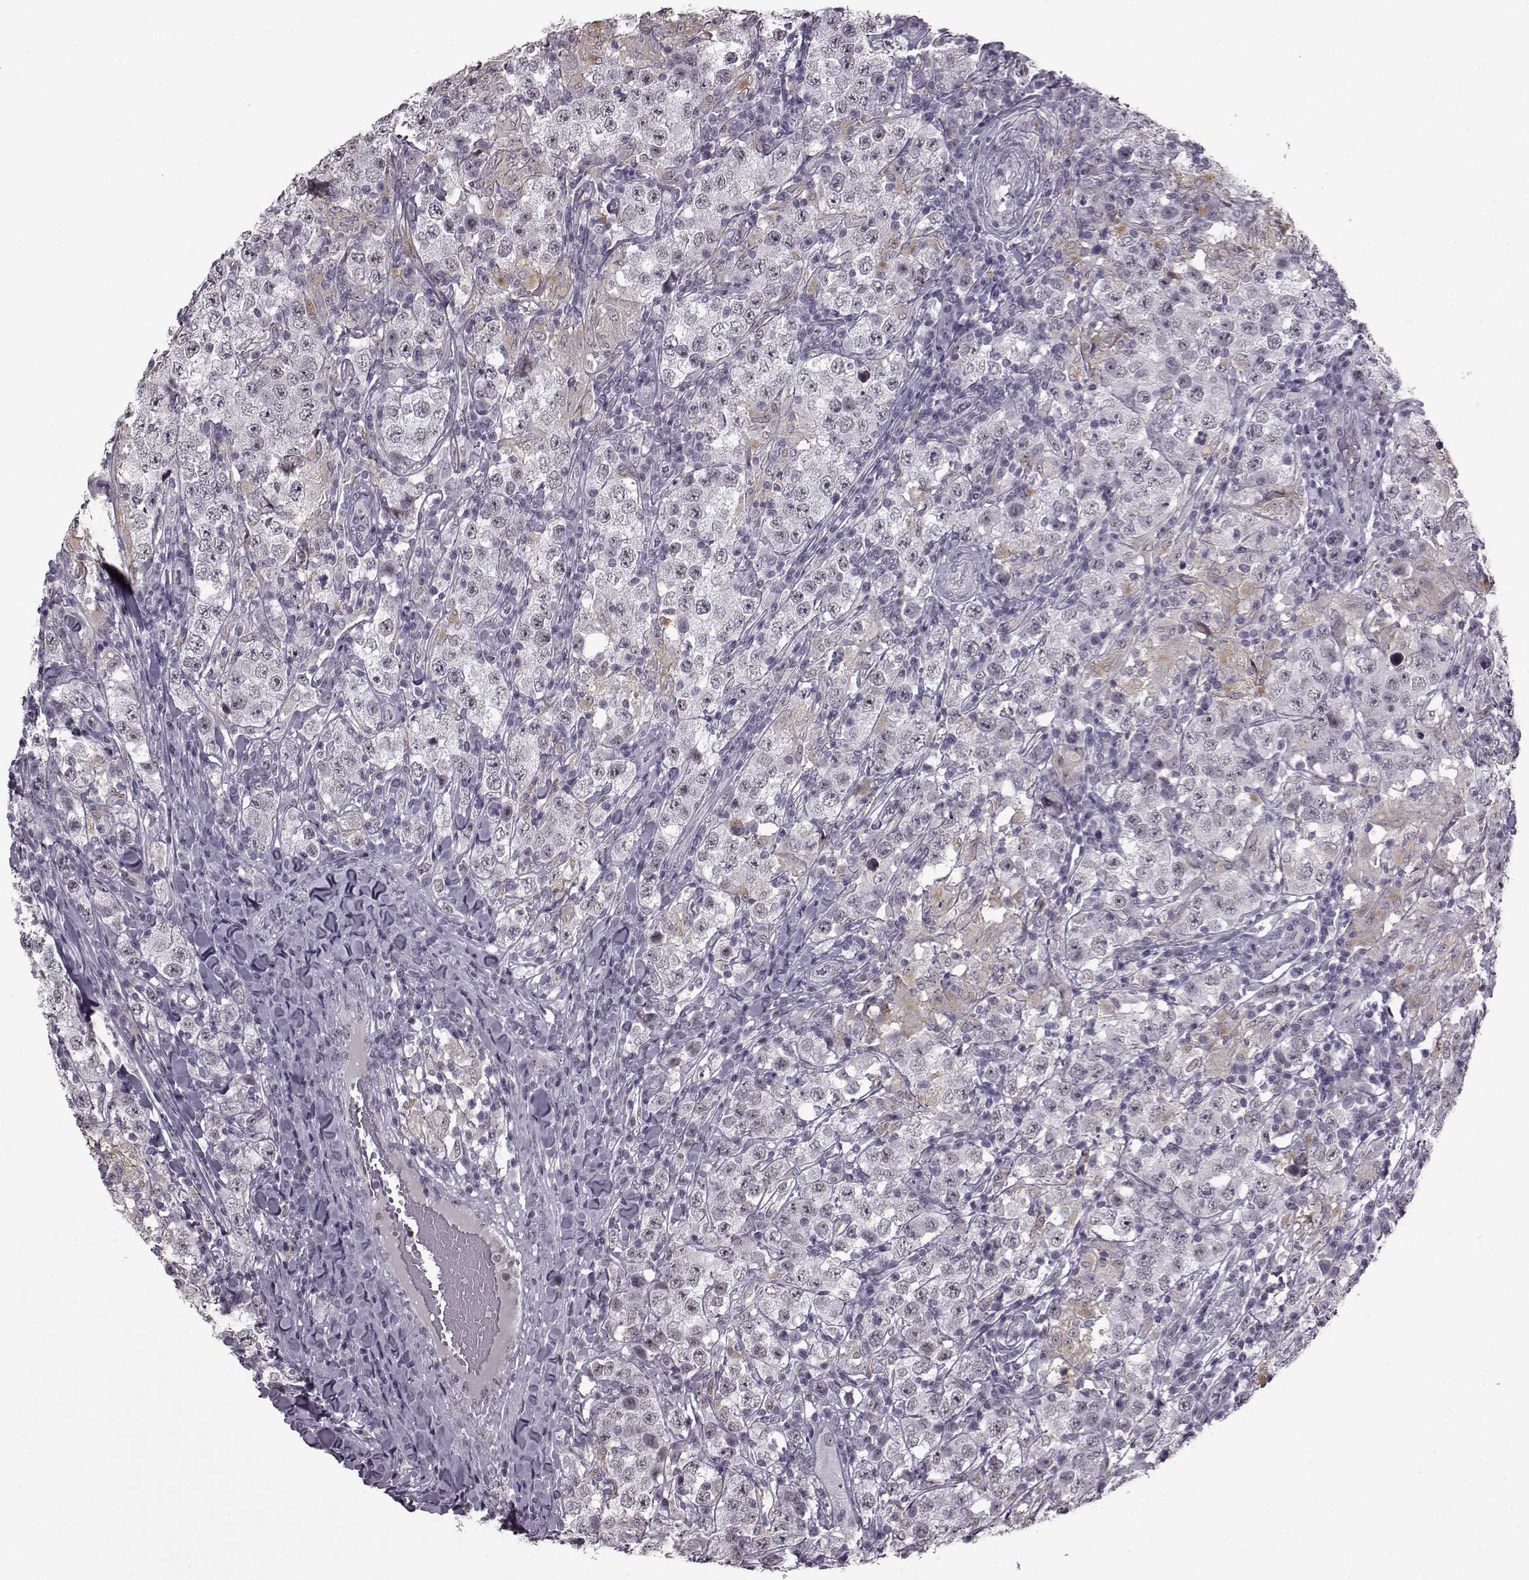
{"staining": {"intensity": "negative", "quantity": "none", "location": "none"}, "tissue": "testis cancer", "cell_type": "Tumor cells", "image_type": "cancer", "snomed": [{"axis": "morphology", "description": "Seminoma, NOS"}, {"axis": "morphology", "description": "Carcinoma, Embryonal, NOS"}, {"axis": "topography", "description": "Testis"}], "caption": "An image of testis cancer stained for a protein reveals no brown staining in tumor cells.", "gene": "SLC28A2", "patient": {"sex": "male", "age": 41}}